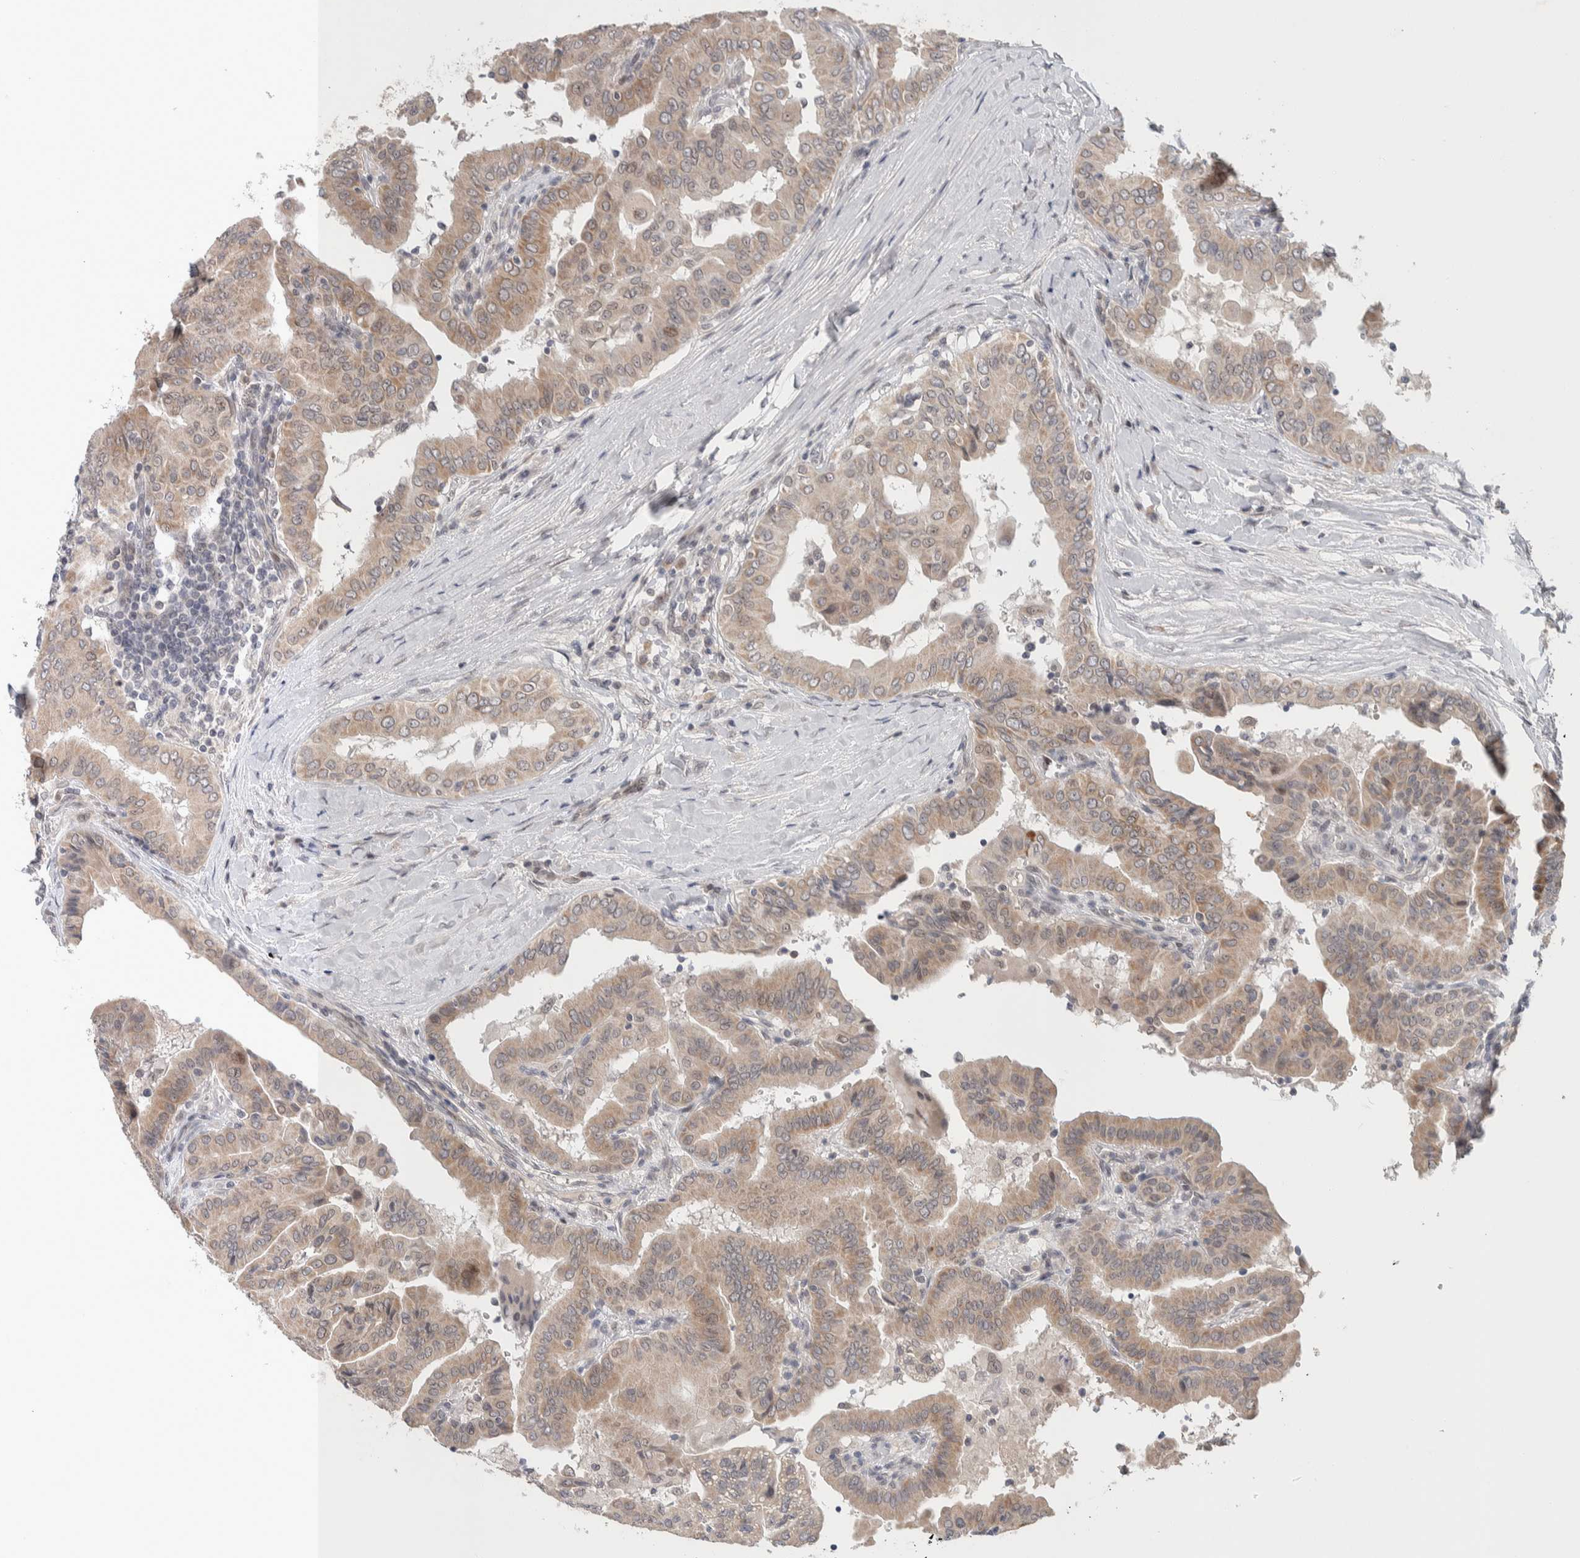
{"staining": {"intensity": "moderate", "quantity": ">75%", "location": "cytoplasmic/membranous"}, "tissue": "thyroid cancer", "cell_type": "Tumor cells", "image_type": "cancer", "snomed": [{"axis": "morphology", "description": "Papillary adenocarcinoma, NOS"}, {"axis": "topography", "description": "Thyroid gland"}], "caption": "An image of human thyroid papillary adenocarcinoma stained for a protein demonstrates moderate cytoplasmic/membranous brown staining in tumor cells. (DAB = brown stain, brightfield microscopy at high magnification).", "gene": "CRAT", "patient": {"sex": "male", "age": 33}}